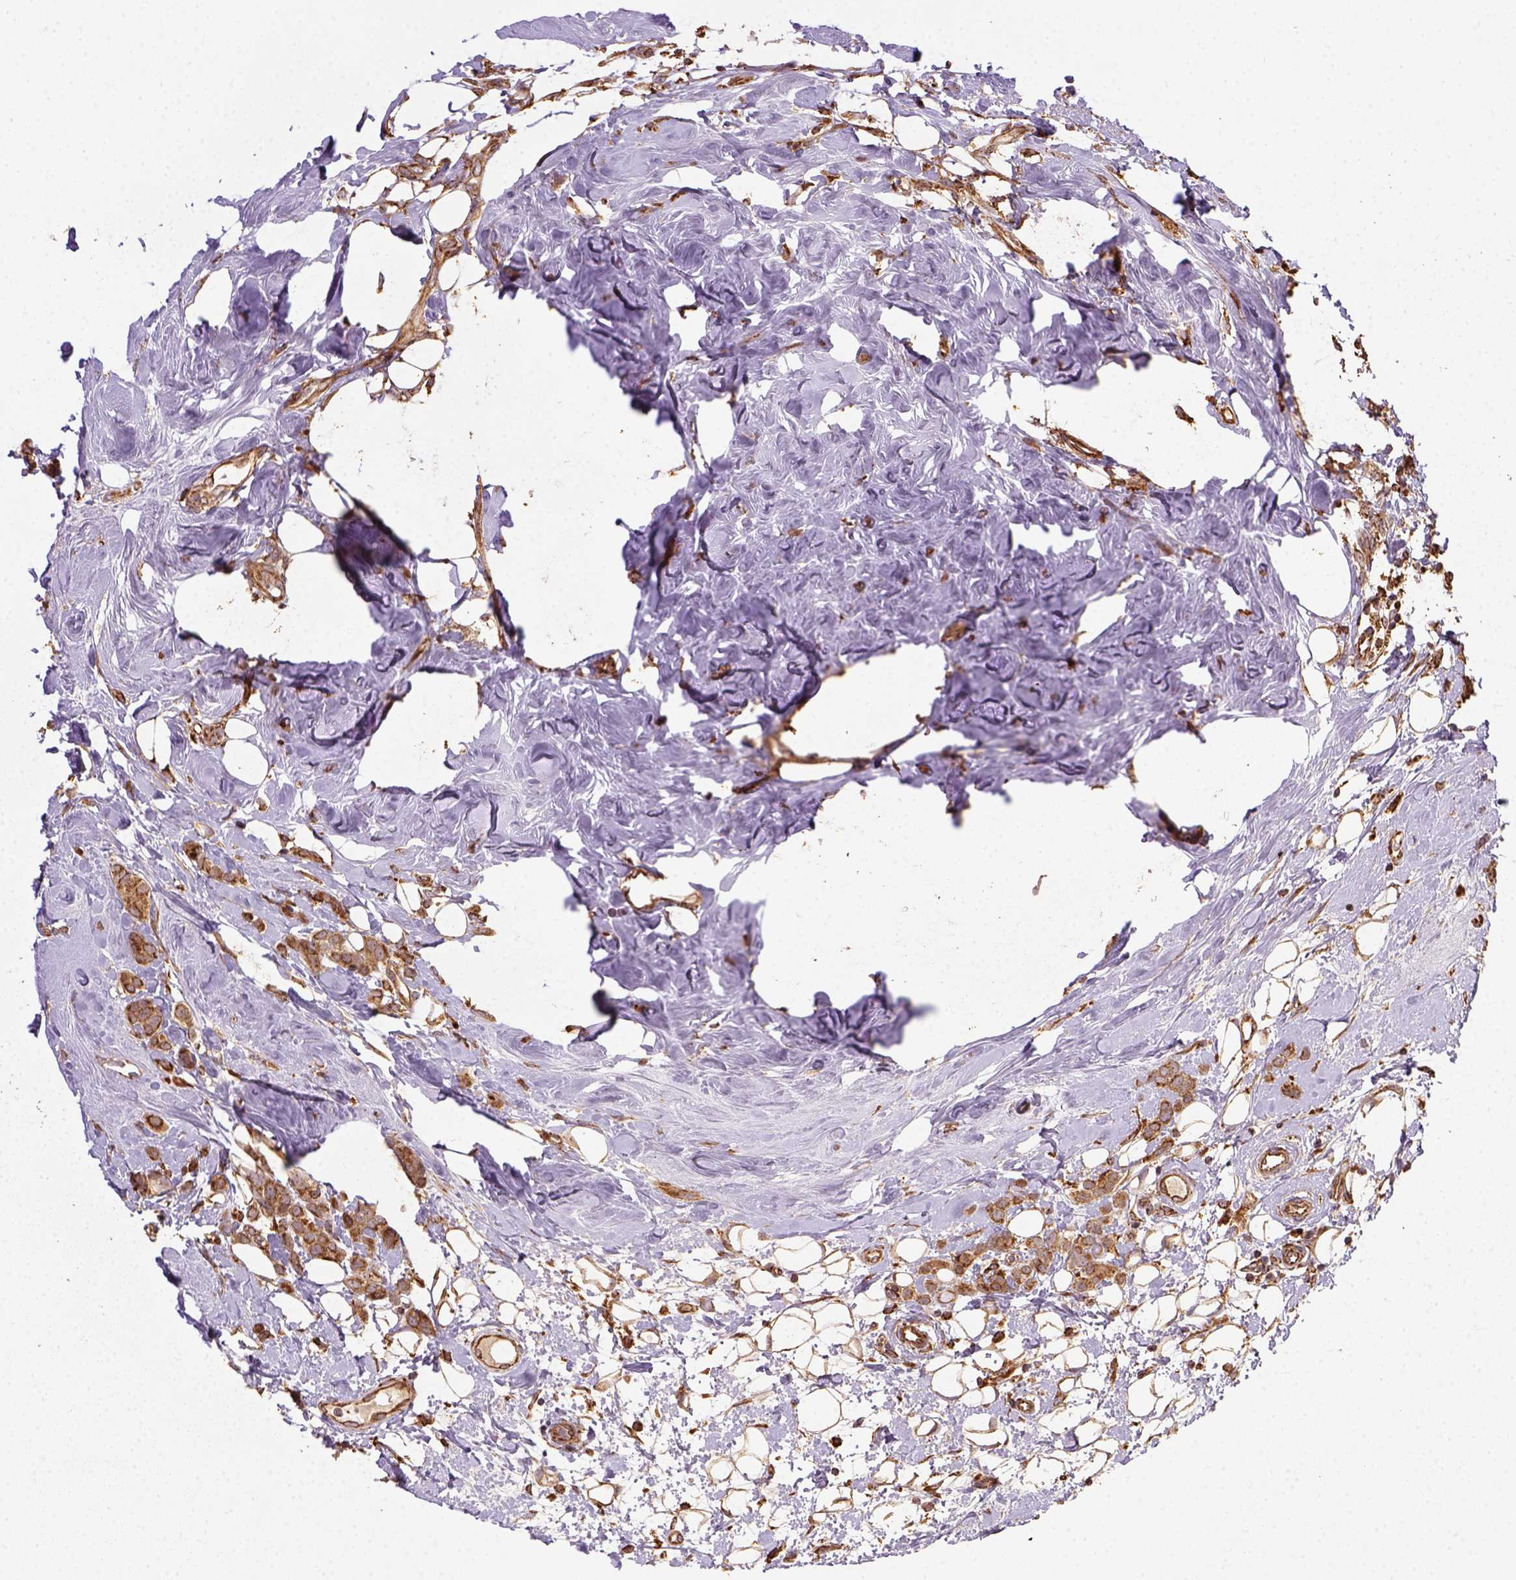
{"staining": {"intensity": "moderate", "quantity": ">75%", "location": "nuclear"}, "tissue": "breast cancer", "cell_type": "Tumor cells", "image_type": "cancer", "snomed": [{"axis": "morphology", "description": "Lobular carcinoma"}, {"axis": "topography", "description": "Breast"}], "caption": "Human breast lobular carcinoma stained for a protein (brown) demonstrates moderate nuclear positive staining in approximately >75% of tumor cells.", "gene": "MAPK8IP3", "patient": {"sex": "female", "age": 49}}